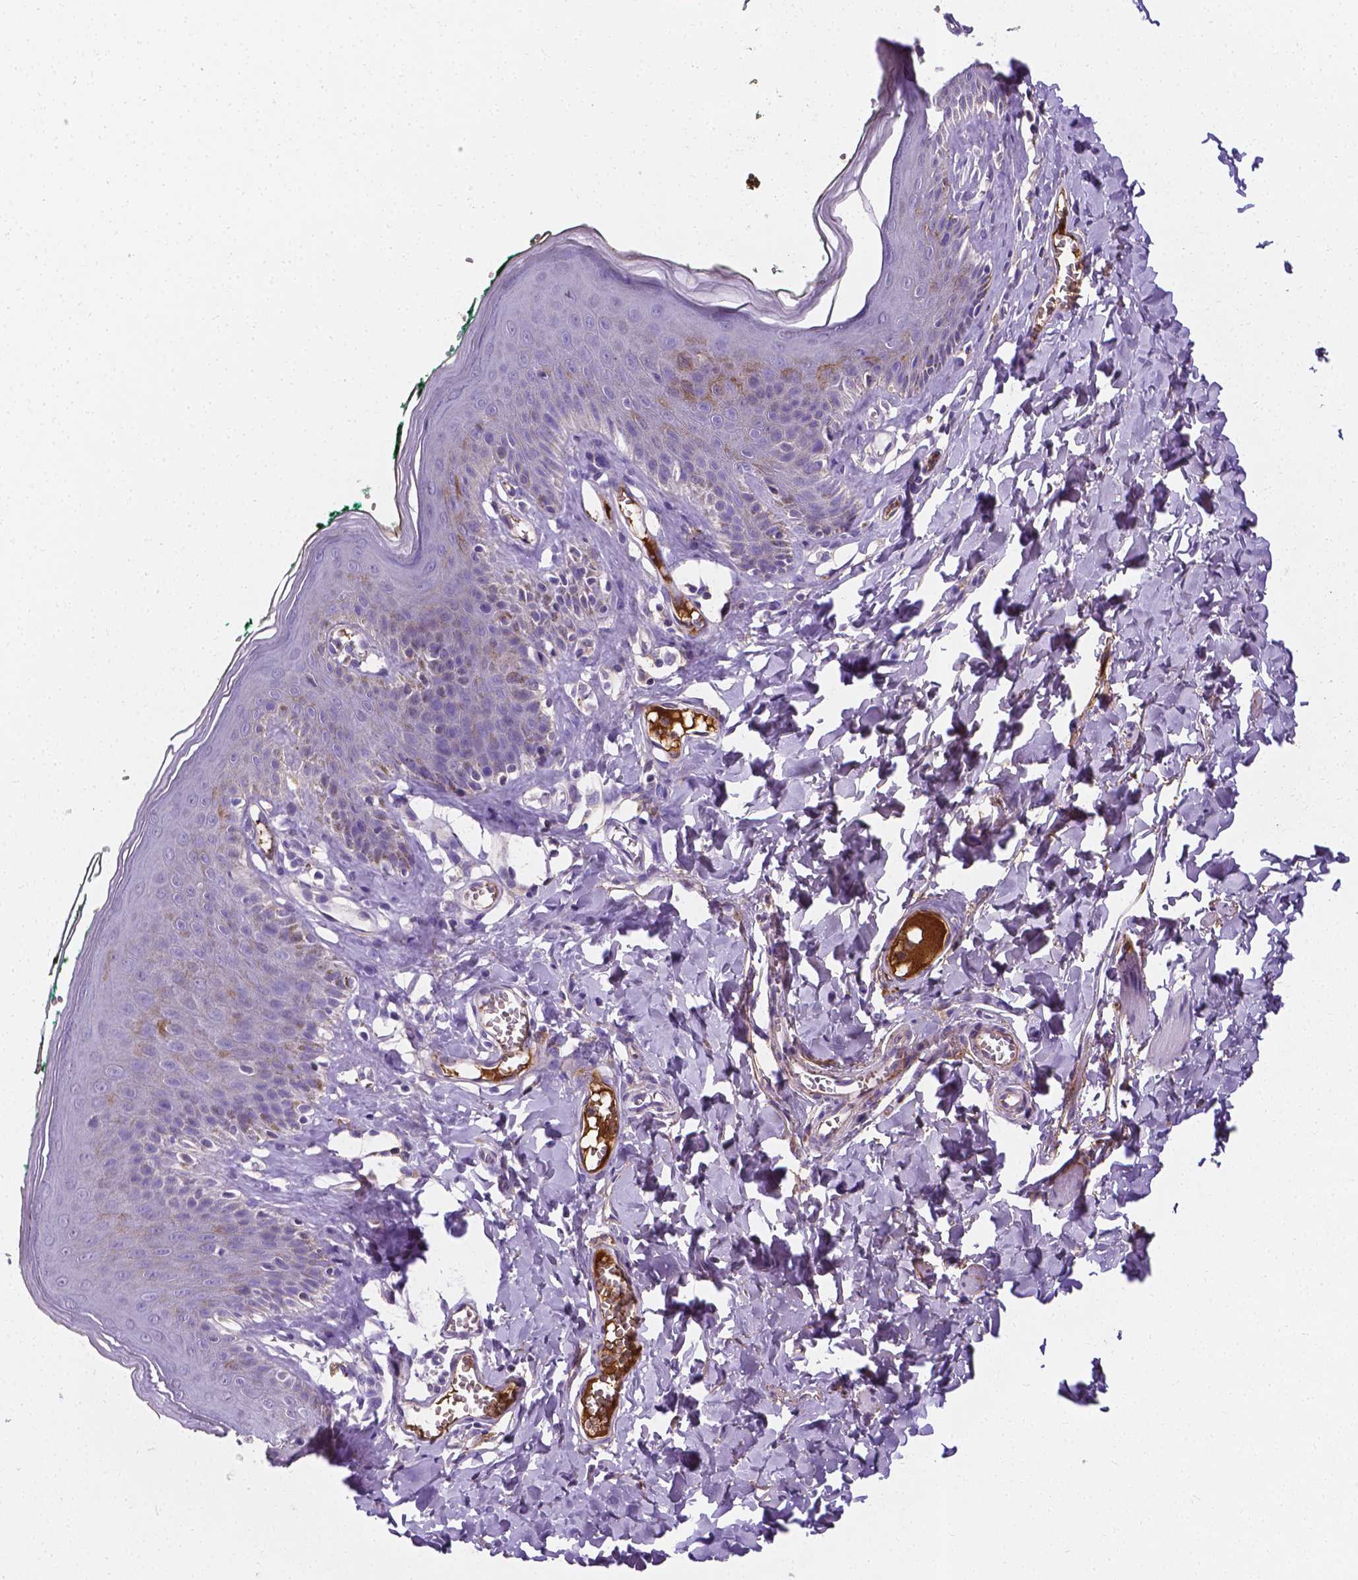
{"staining": {"intensity": "moderate", "quantity": "<25%", "location": "cytoplasmic/membranous"}, "tissue": "skin", "cell_type": "Epidermal cells", "image_type": "normal", "snomed": [{"axis": "morphology", "description": "Normal tissue, NOS"}, {"axis": "topography", "description": "Vulva"}, {"axis": "topography", "description": "Peripheral nerve tissue"}], "caption": "This is an image of immunohistochemistry staining of benign skin, which shows moderate positivity in the cytoplasmic/membranous of epidermal cells.", "gene": "APOE", "patient": {"sex": "female", "age": 66}}